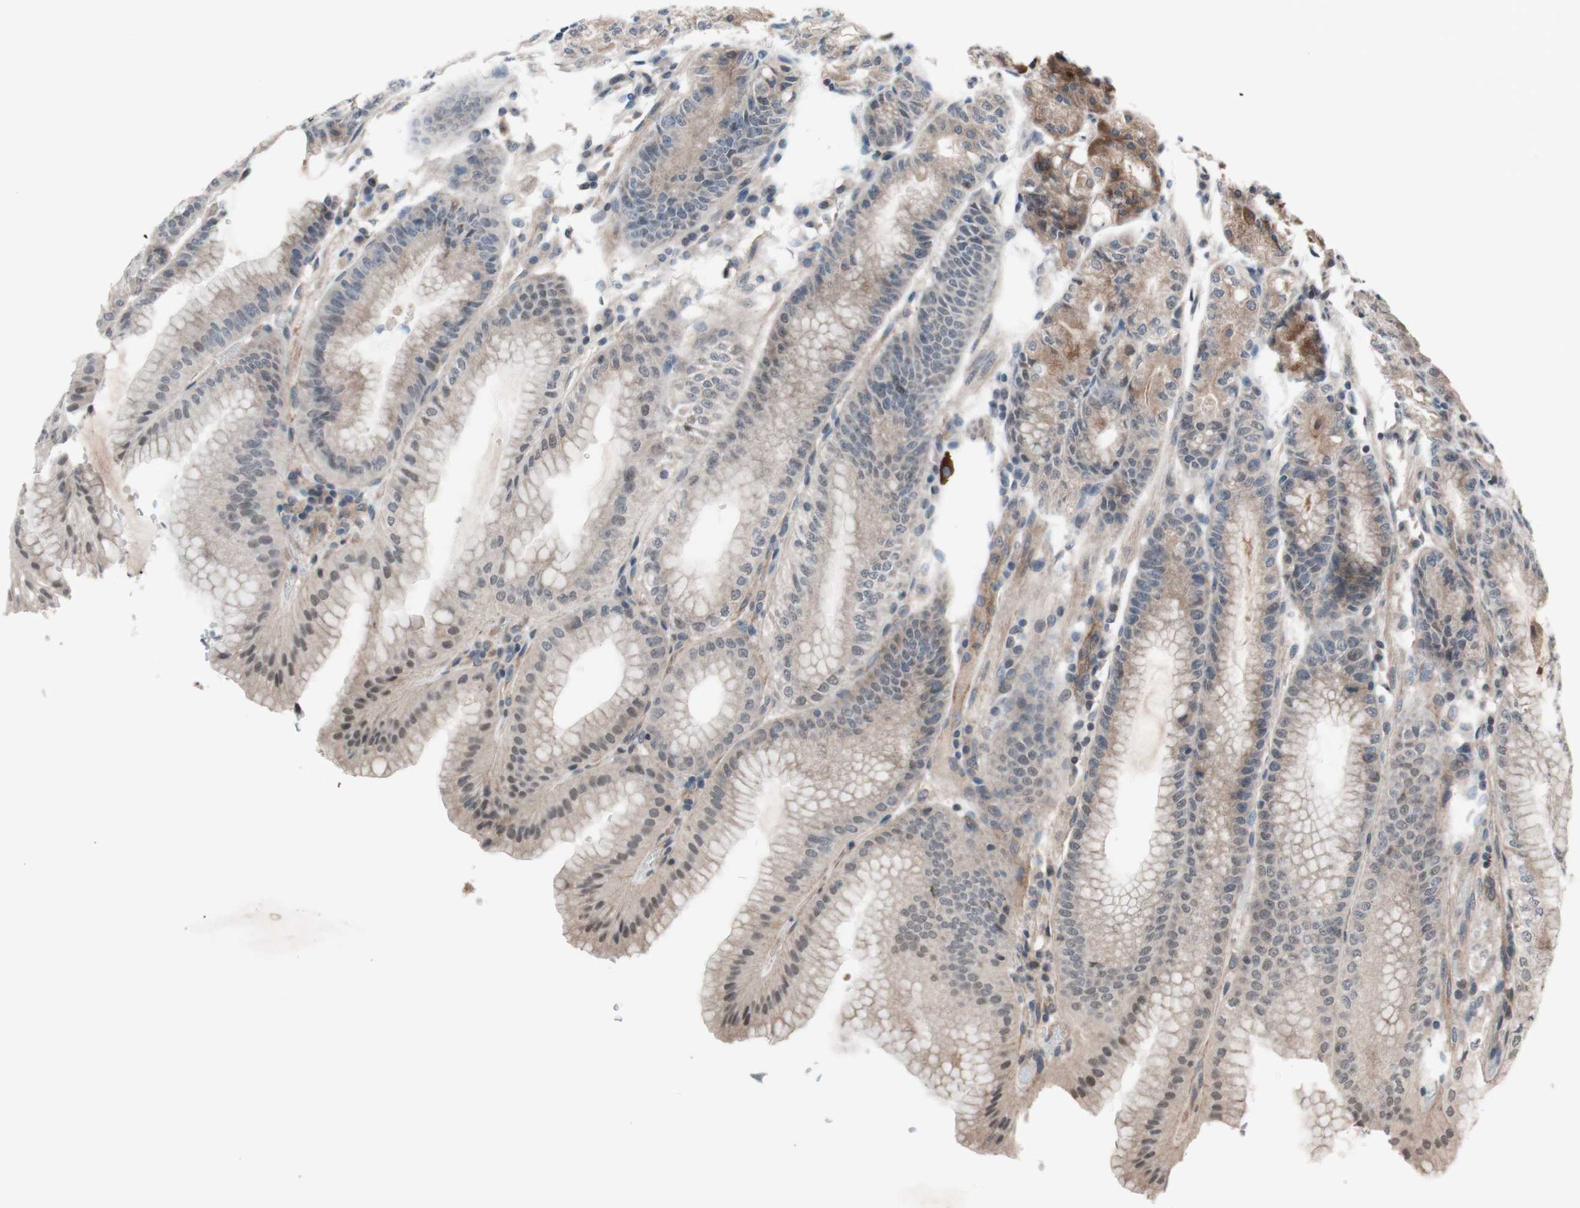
{"staining": {"intensity": "moderate", "quantity": "25%-75%", "location": "cytoplasmic/membranous,nuclear"}, "tissue": "stomach", "cell_type": "Glandular cells", "image_type": "normal", "snomed": [{"axis": "morphology", "description": "Normal tissue, NOS"}, {"axis": "topography", "description": "Stomach, lower"}], "caption": "IHC (DAB) staining of normal stomach reveals moderate cytoplasmic/membranous,nuclear protein staining in about 25%-75% of glandular cells. Immunohistochemistry (ihc) stains the protein in brown and the nuclei are stained blue.", "gene": "CD55", "patient": {"sex": "male", "age": 71}}